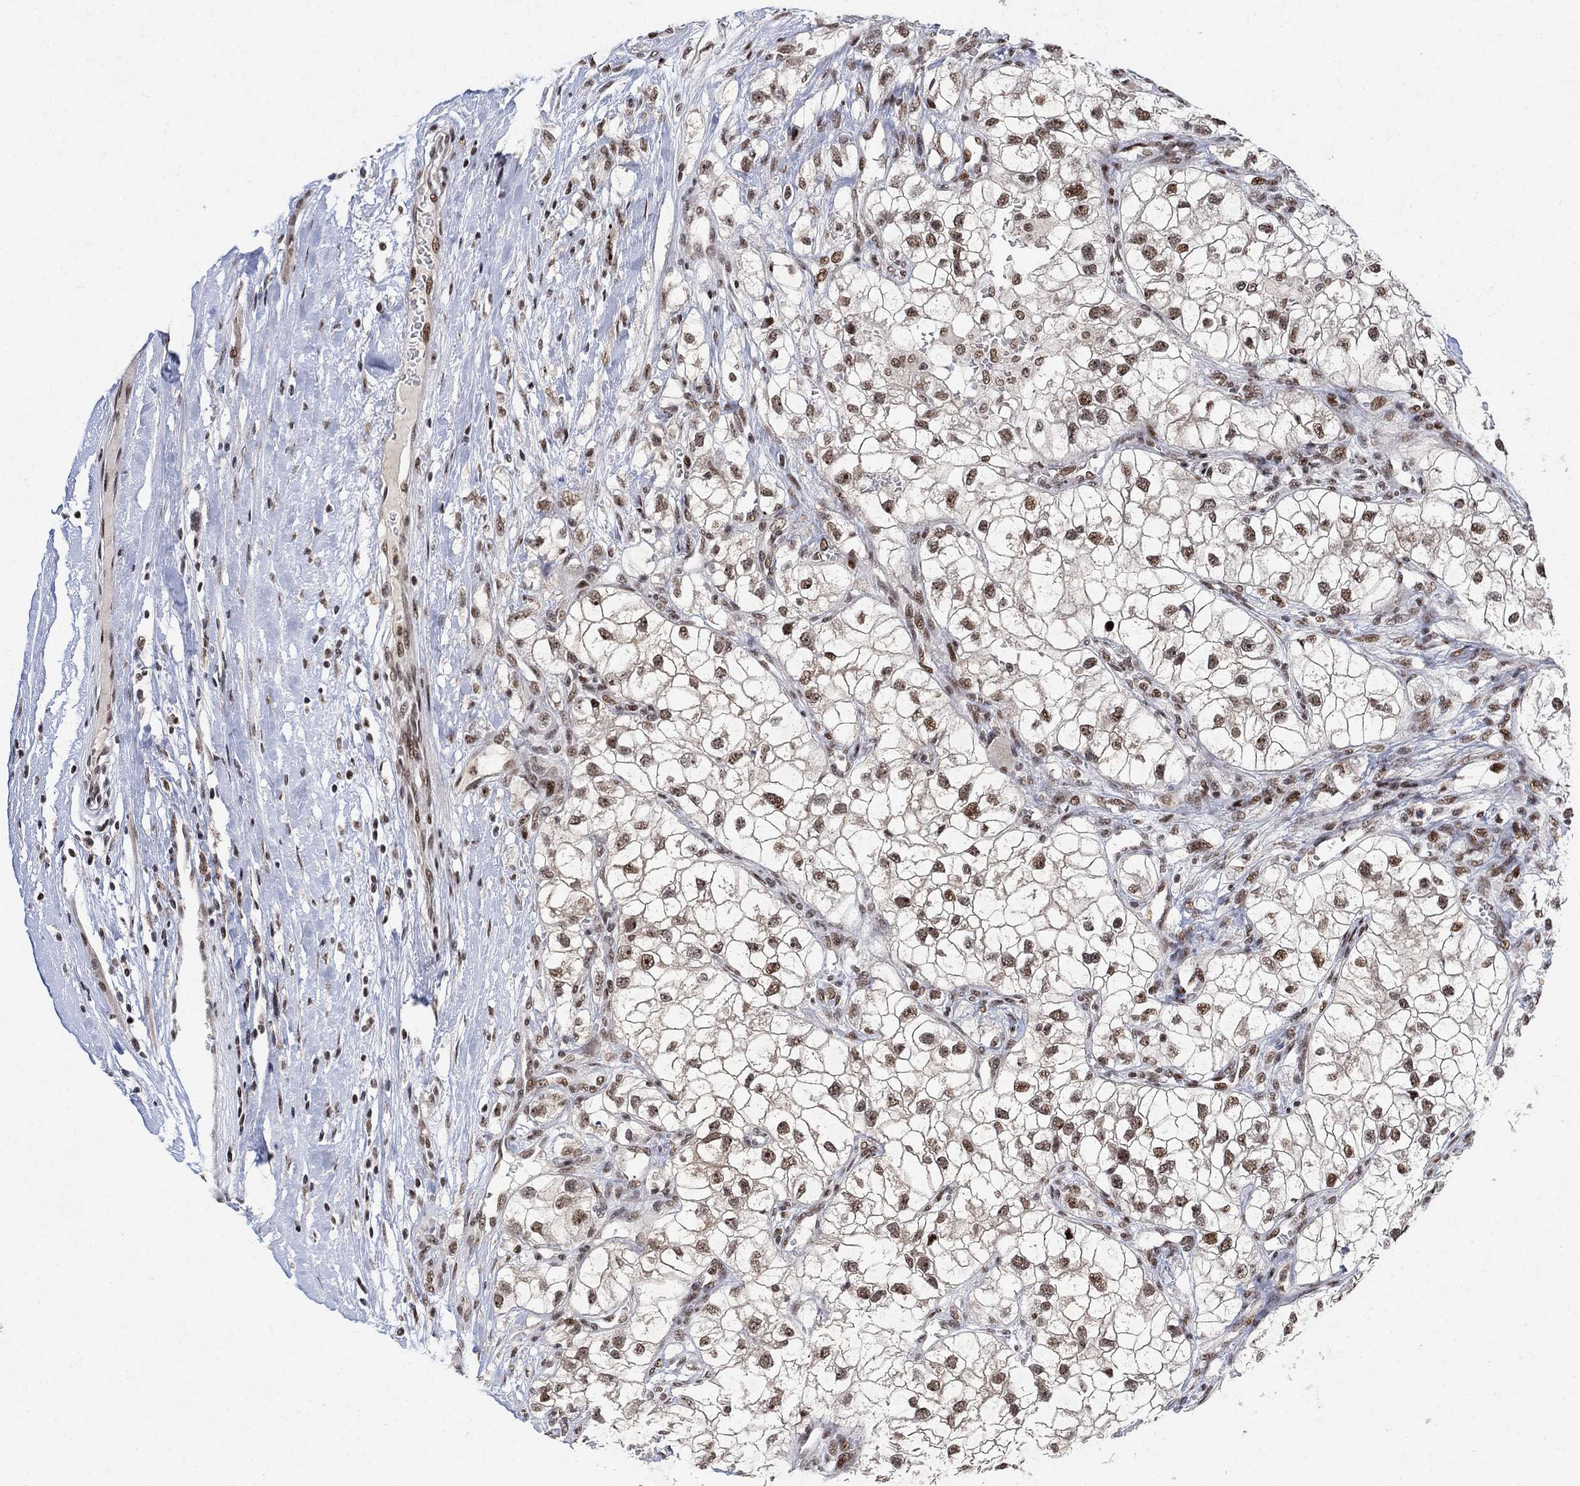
{"staining": {"intensity": "moderate", "quantity": ">75%", "location": "nuclear"}, "tissue": "renal cancer", "cell_type": "Tumor cells", "image_type": "cancer", "snomed": [{"axis": "morphology", "description": "Adenocarcinoma, NOS"}, {"axis": "topography", "description": "Kidney"}], "caption": "A high-resolution histopathology image shows immunohistochemistry (IHC) staining of renal adenocarcinoma, which shows moderate nuclear positivity in about >75% of tumor cells. Using DAB (3,3'-diaminobenzidine) (brown) and hematoxylin (blue) stains, captured at high magnification using brightfield microscopy.", "gene": "E4F1", "patient": {"sex": "male", "age": 59}}